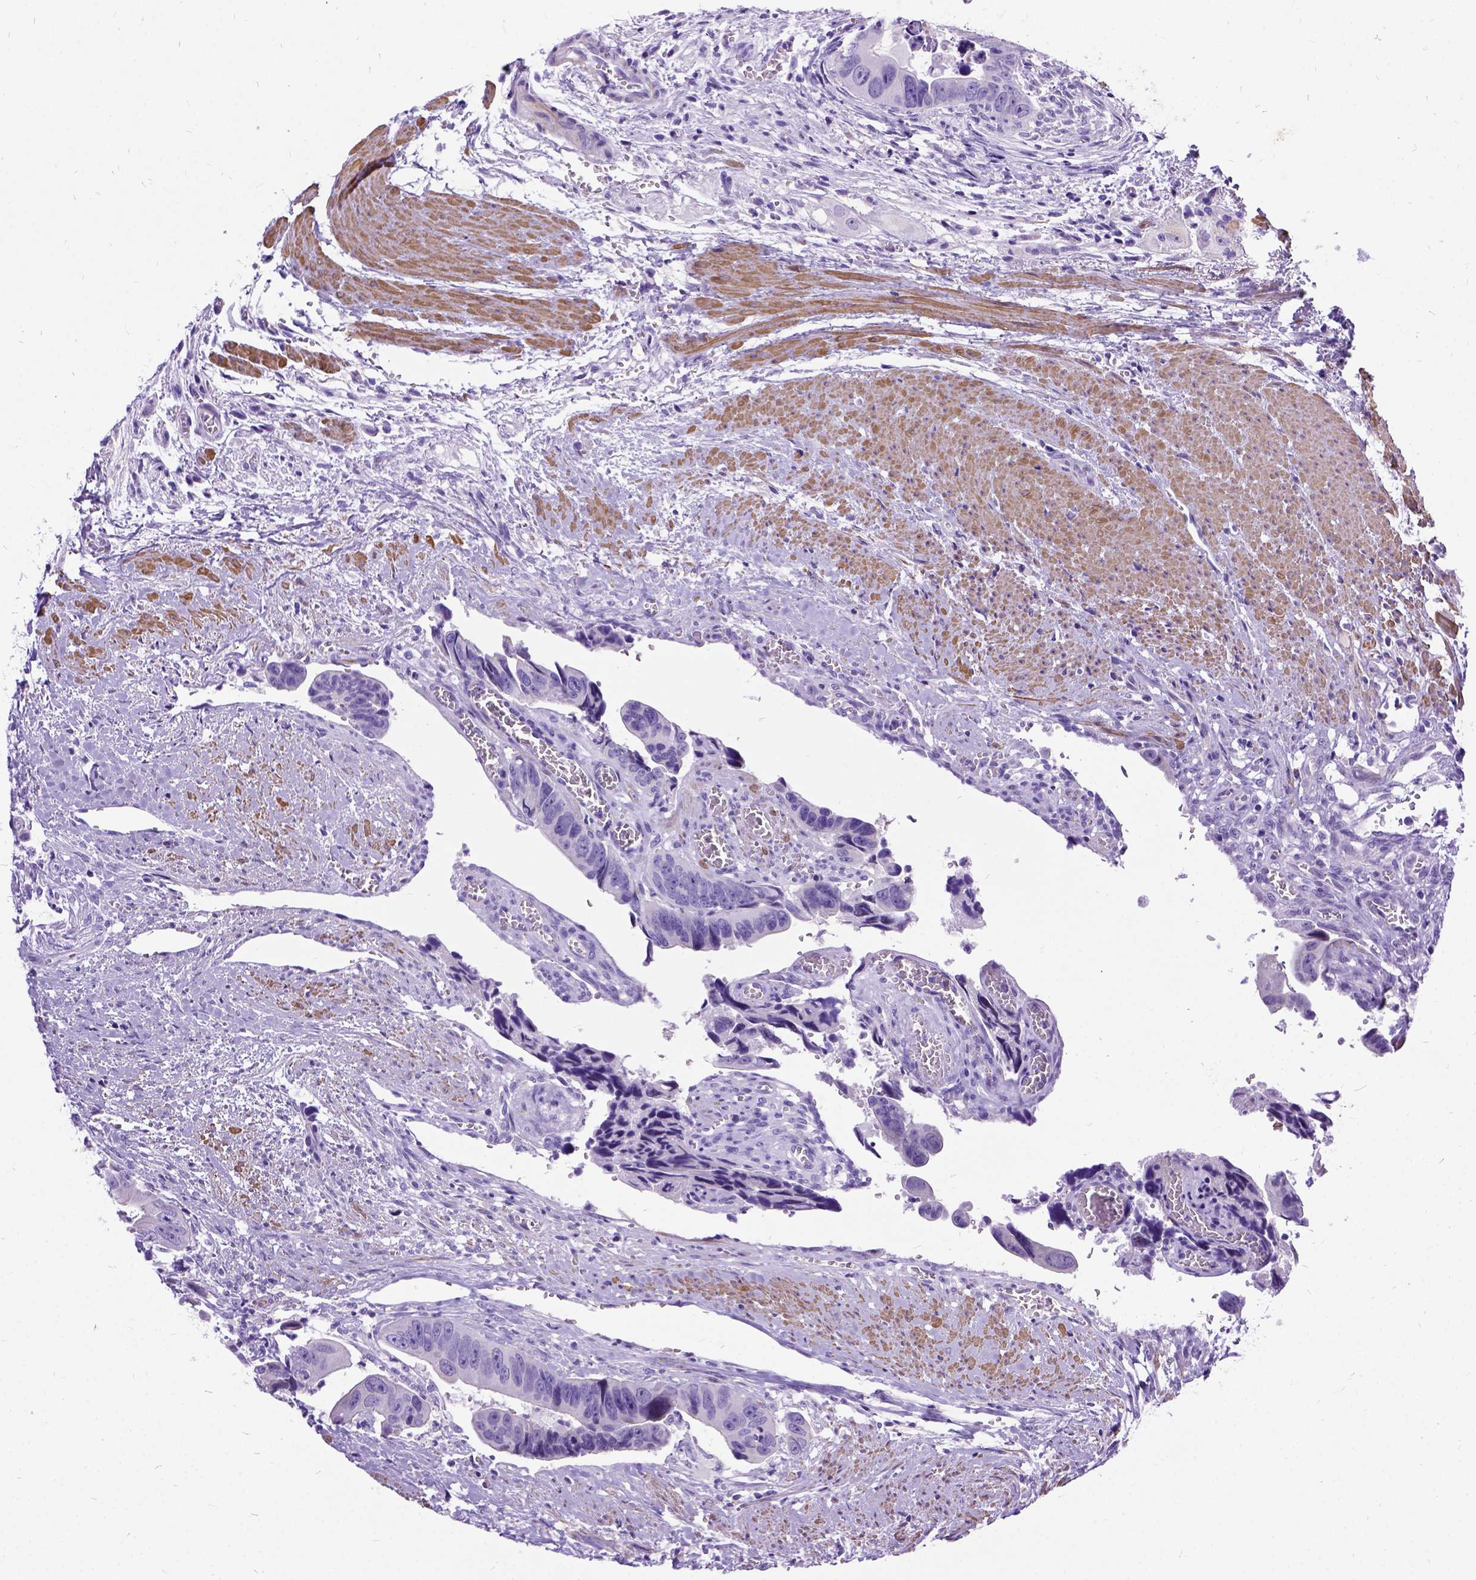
{"staining": {"intensity": "negative", "quantity": "none", "location": "none"}, "tissue": "colorectal cancer", "cell_type": "Tumor cells", "image_type": "cancer", "snomed": [{"axis": "morphology", "description": "Adenocarcinoma, NOS"}, {"axis": "topography", "description": "Rectum"}], "caption": "Immunohistochemistry image of neoplastic tissue: human adenocarcinoma (colorectal) stained with DAB (3,3'-diaminobenzidine) shows no significant protein expression in tumor cells.", "gene": "PRG2", "patient": {"sex": "male", "age": 76}}